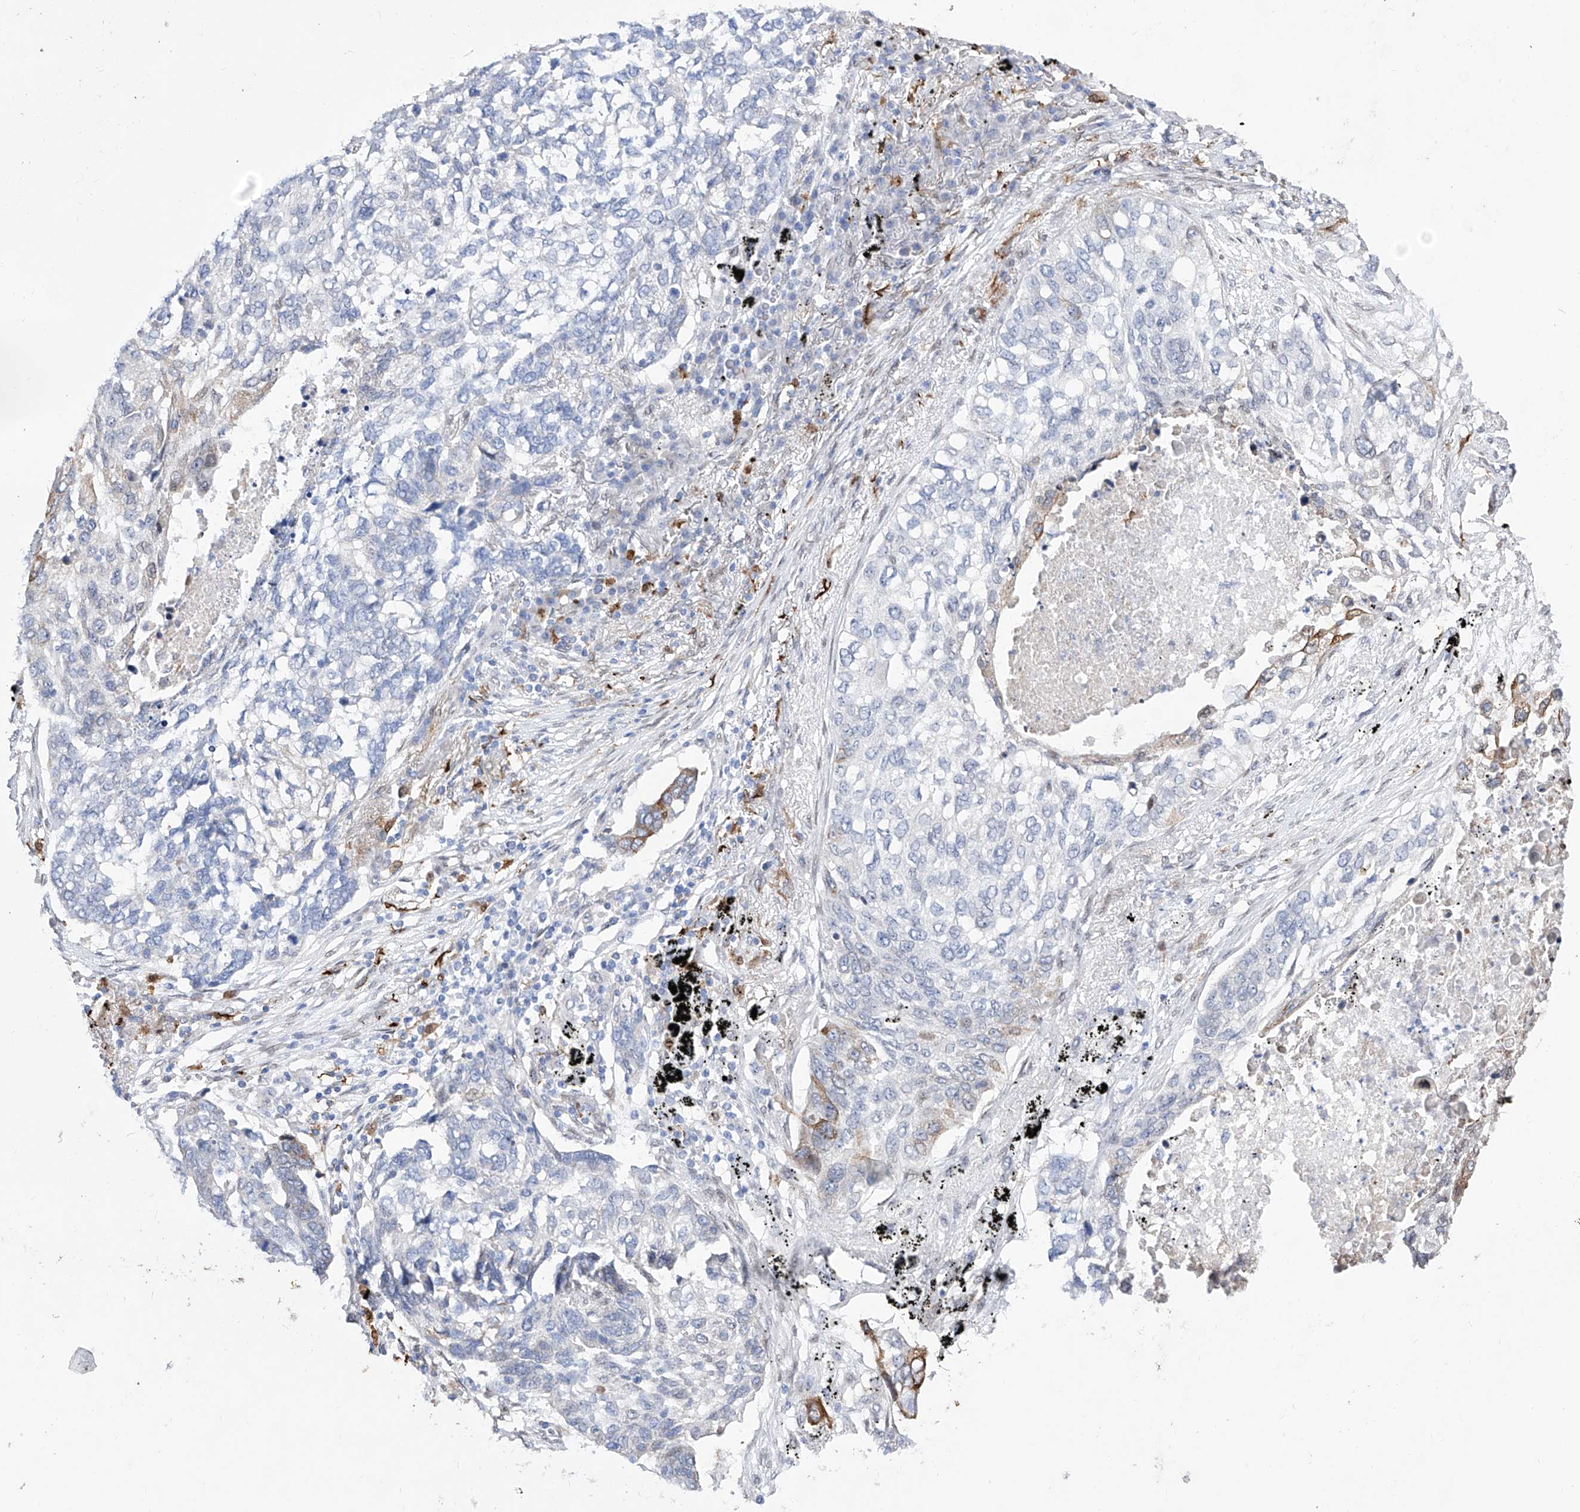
{"staining": {"intensity": "negative", "quantity": "none", "location": "none"}, "tissue": "lung cancer", "cell_type": "Tumor cells", "image_type": "cancer", "snomed": [{"axis": "morphology", "description": "Squamous cell carcinoma, NOS"}, {"axis": "topography", "description": "Lung"}], "caption": "Immunohistochemical staining of lung cancer reveals no significant expression in tumor cells. (DAB (3,3'-diaminobenzidine) immunohistochemistry visualized using brightfield microscopy, high magnification).", "gene": "LCLAT1", "patient": {"sex": "female", "age": 63}}